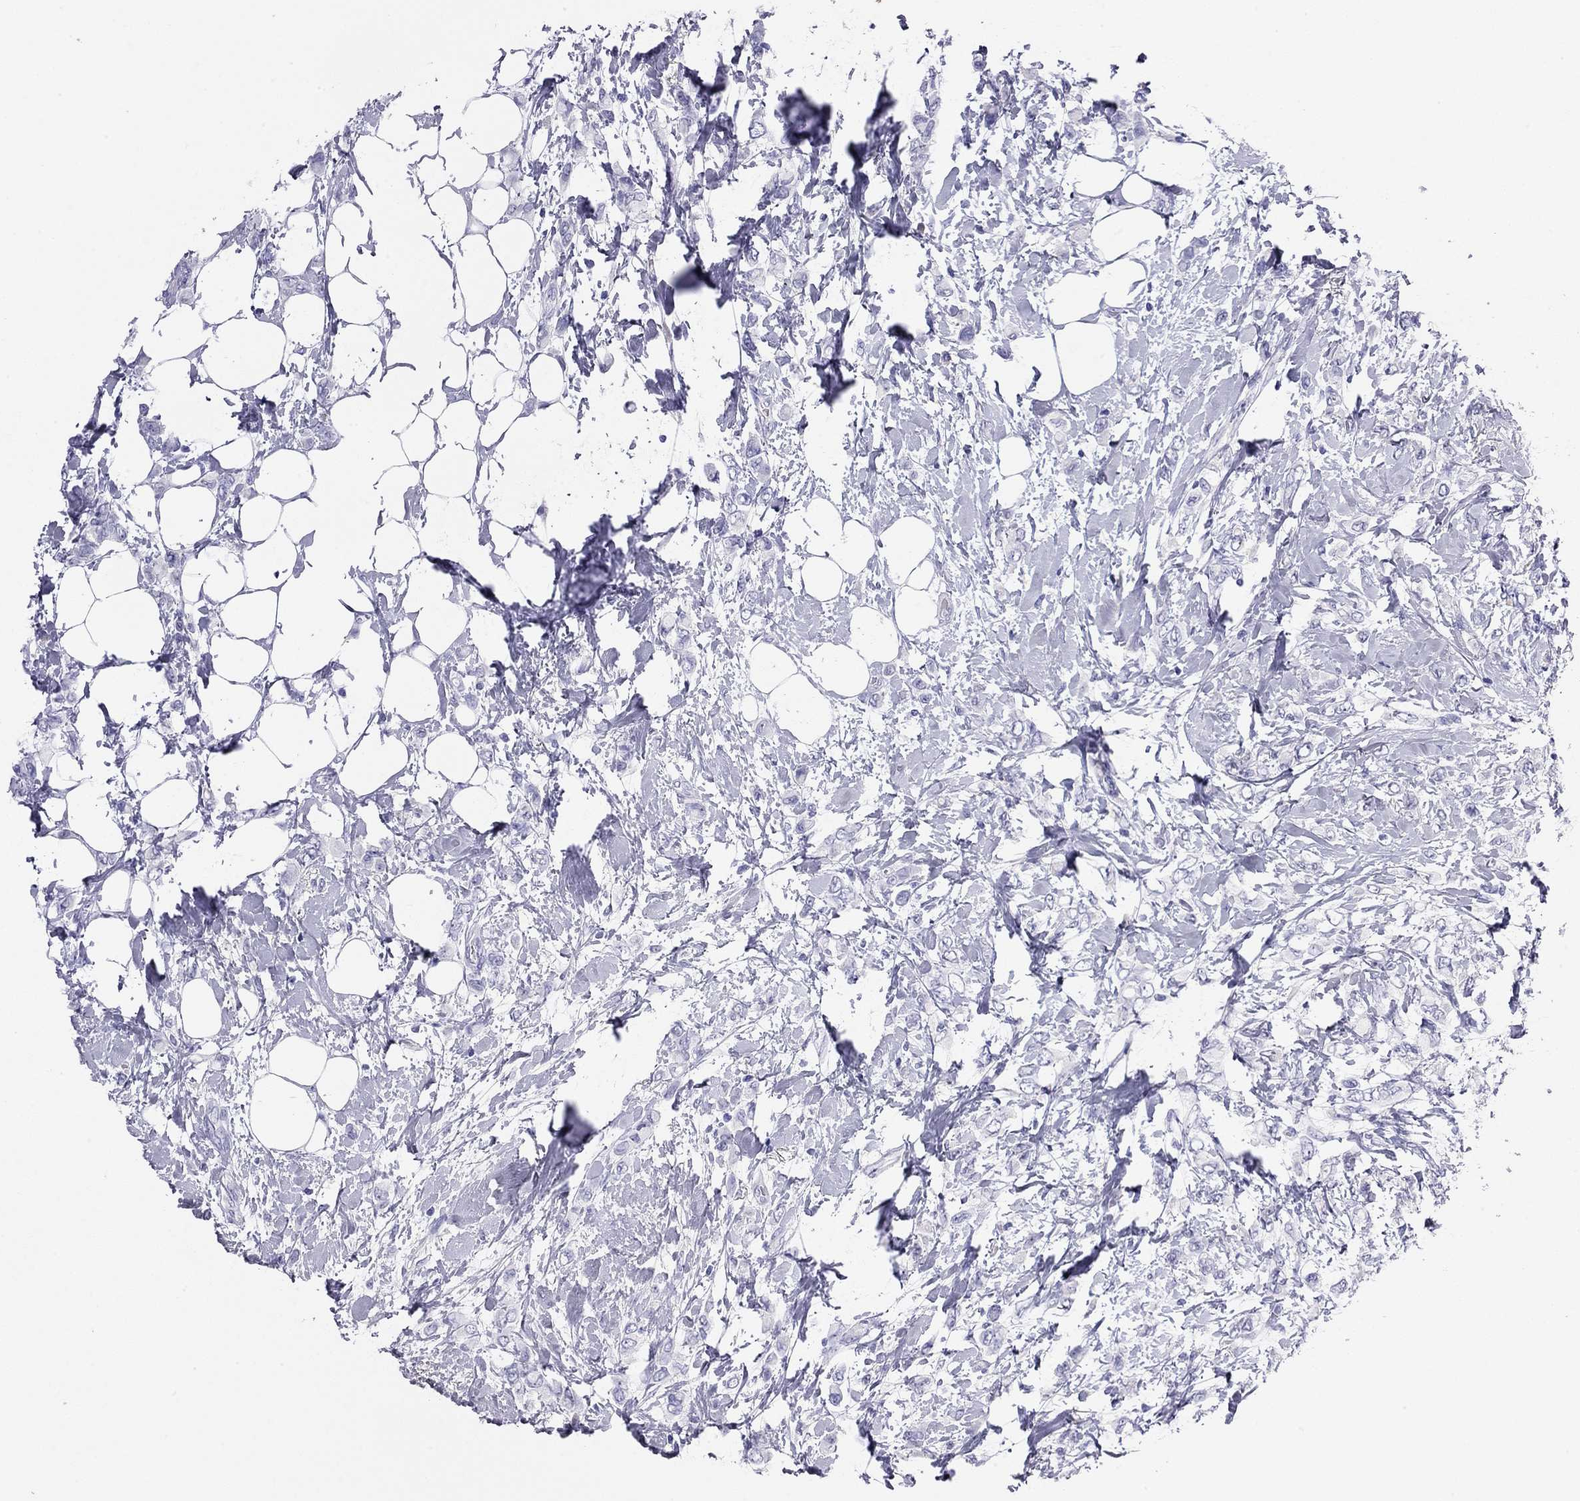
{"staining": {"intensity": "negative", "quantity": "none", "location": "none"}, "tissue": "breast cancer", "cell_type": "Tumor cells", "image_type": "cancer", "snomed": [{"axis": "morphology", "description": "Lobular carcinoma"}, {"axis": "topography", "description": "Breast"}], "caption": "Image shows no protein staining in tumor cells of lobular carcinoma (breast) tissue.", "gene": "ODF4", "patient": {"sex": "female", "age": 66}}